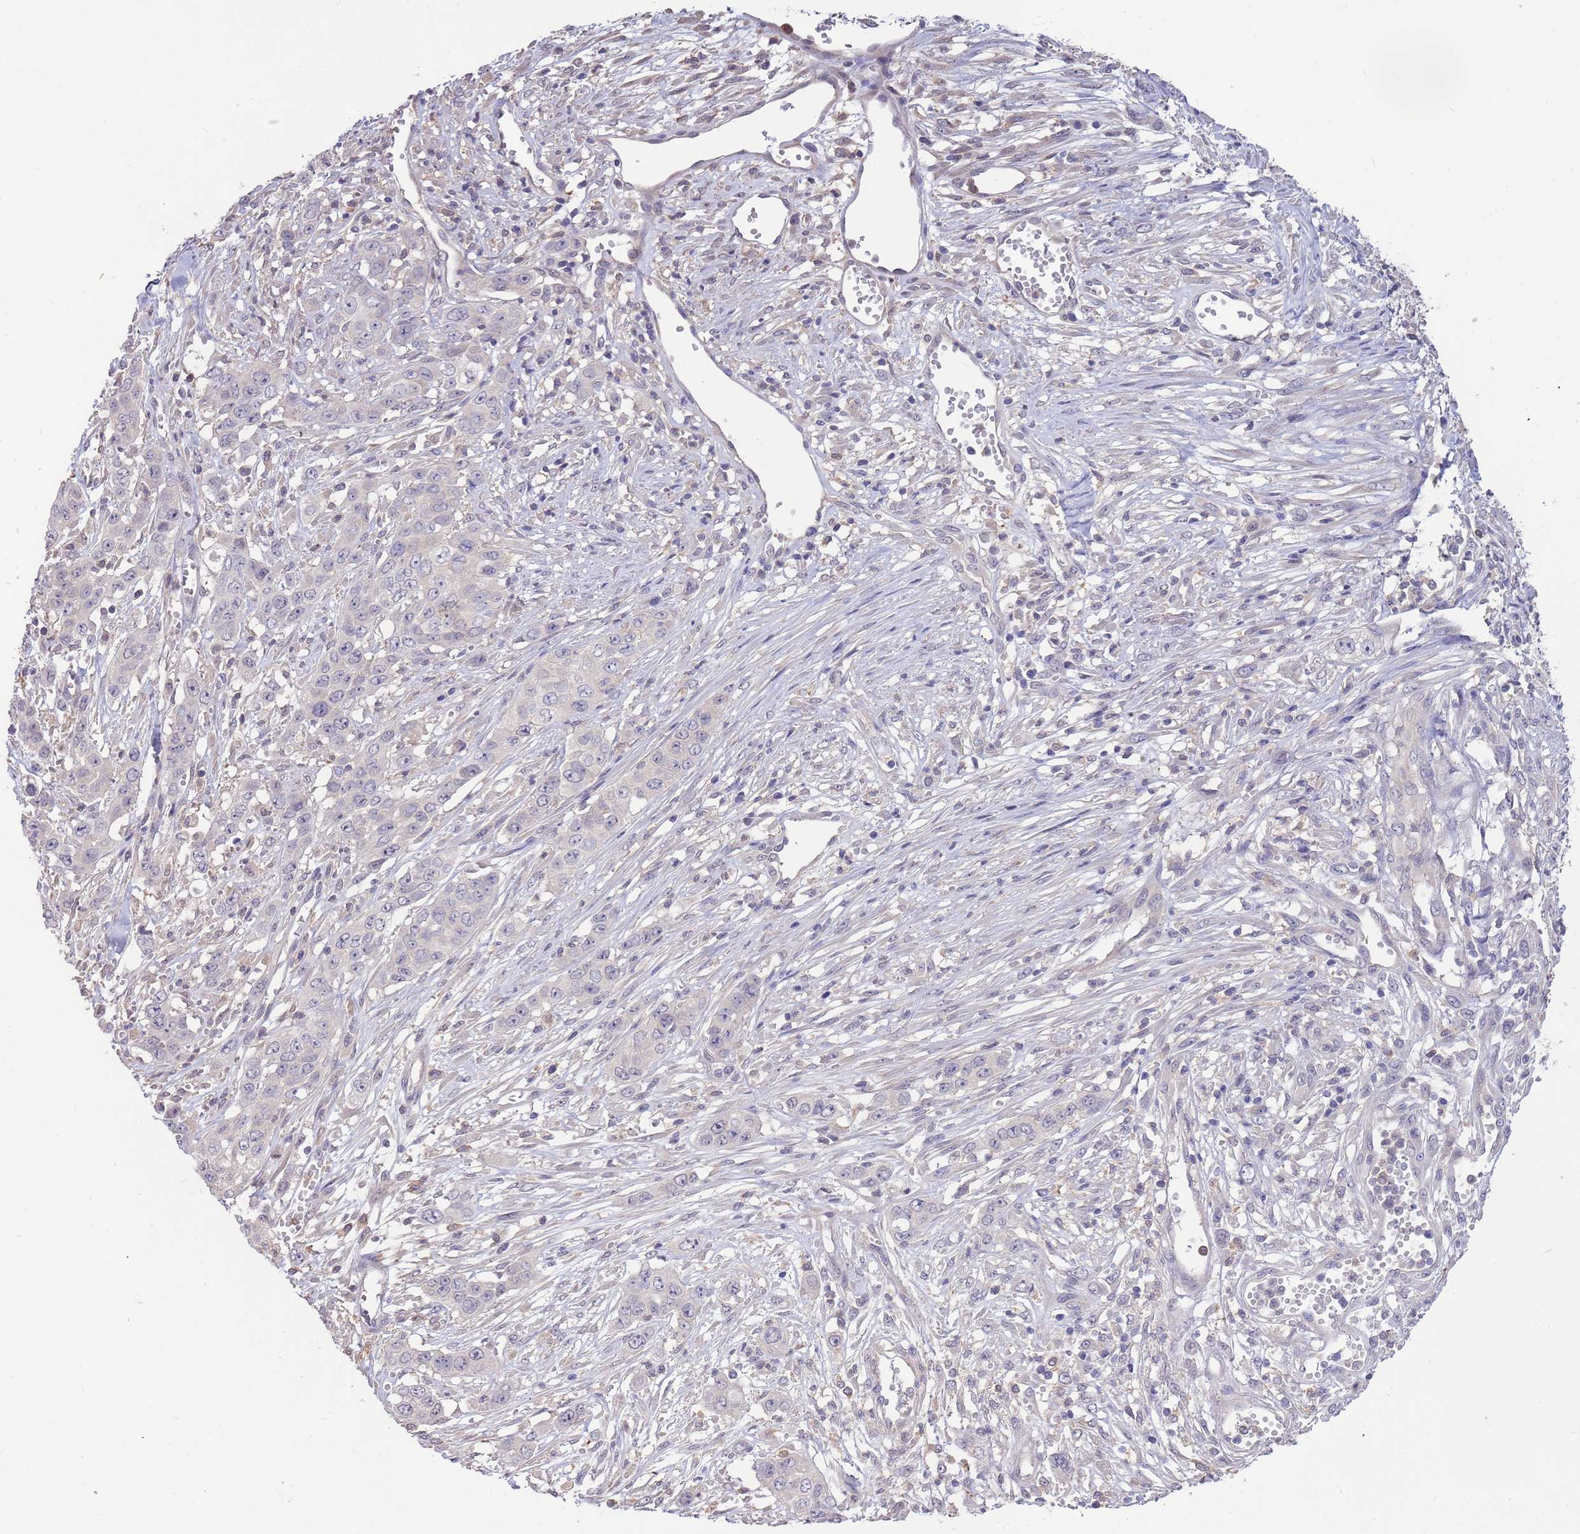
{"staining": {"intensity": "negative", "quantity": "none", "location": "none"}, "tissue": "stomach cancer", "cell_type": "Tumor cells", "image_type": "cancer", "snomed": [{"axis": "morphology", "description": "Adenocarcinoma, NOS"}, {"axis": "topography", "description": "Stomach, upper"}], "caption": "The histopathology image reveals no significant staining in tumor cells of stomach cancer (adenocarcinoma).", "gene": "AP5S1", "patient": {"sex": "male", "age": 62}}